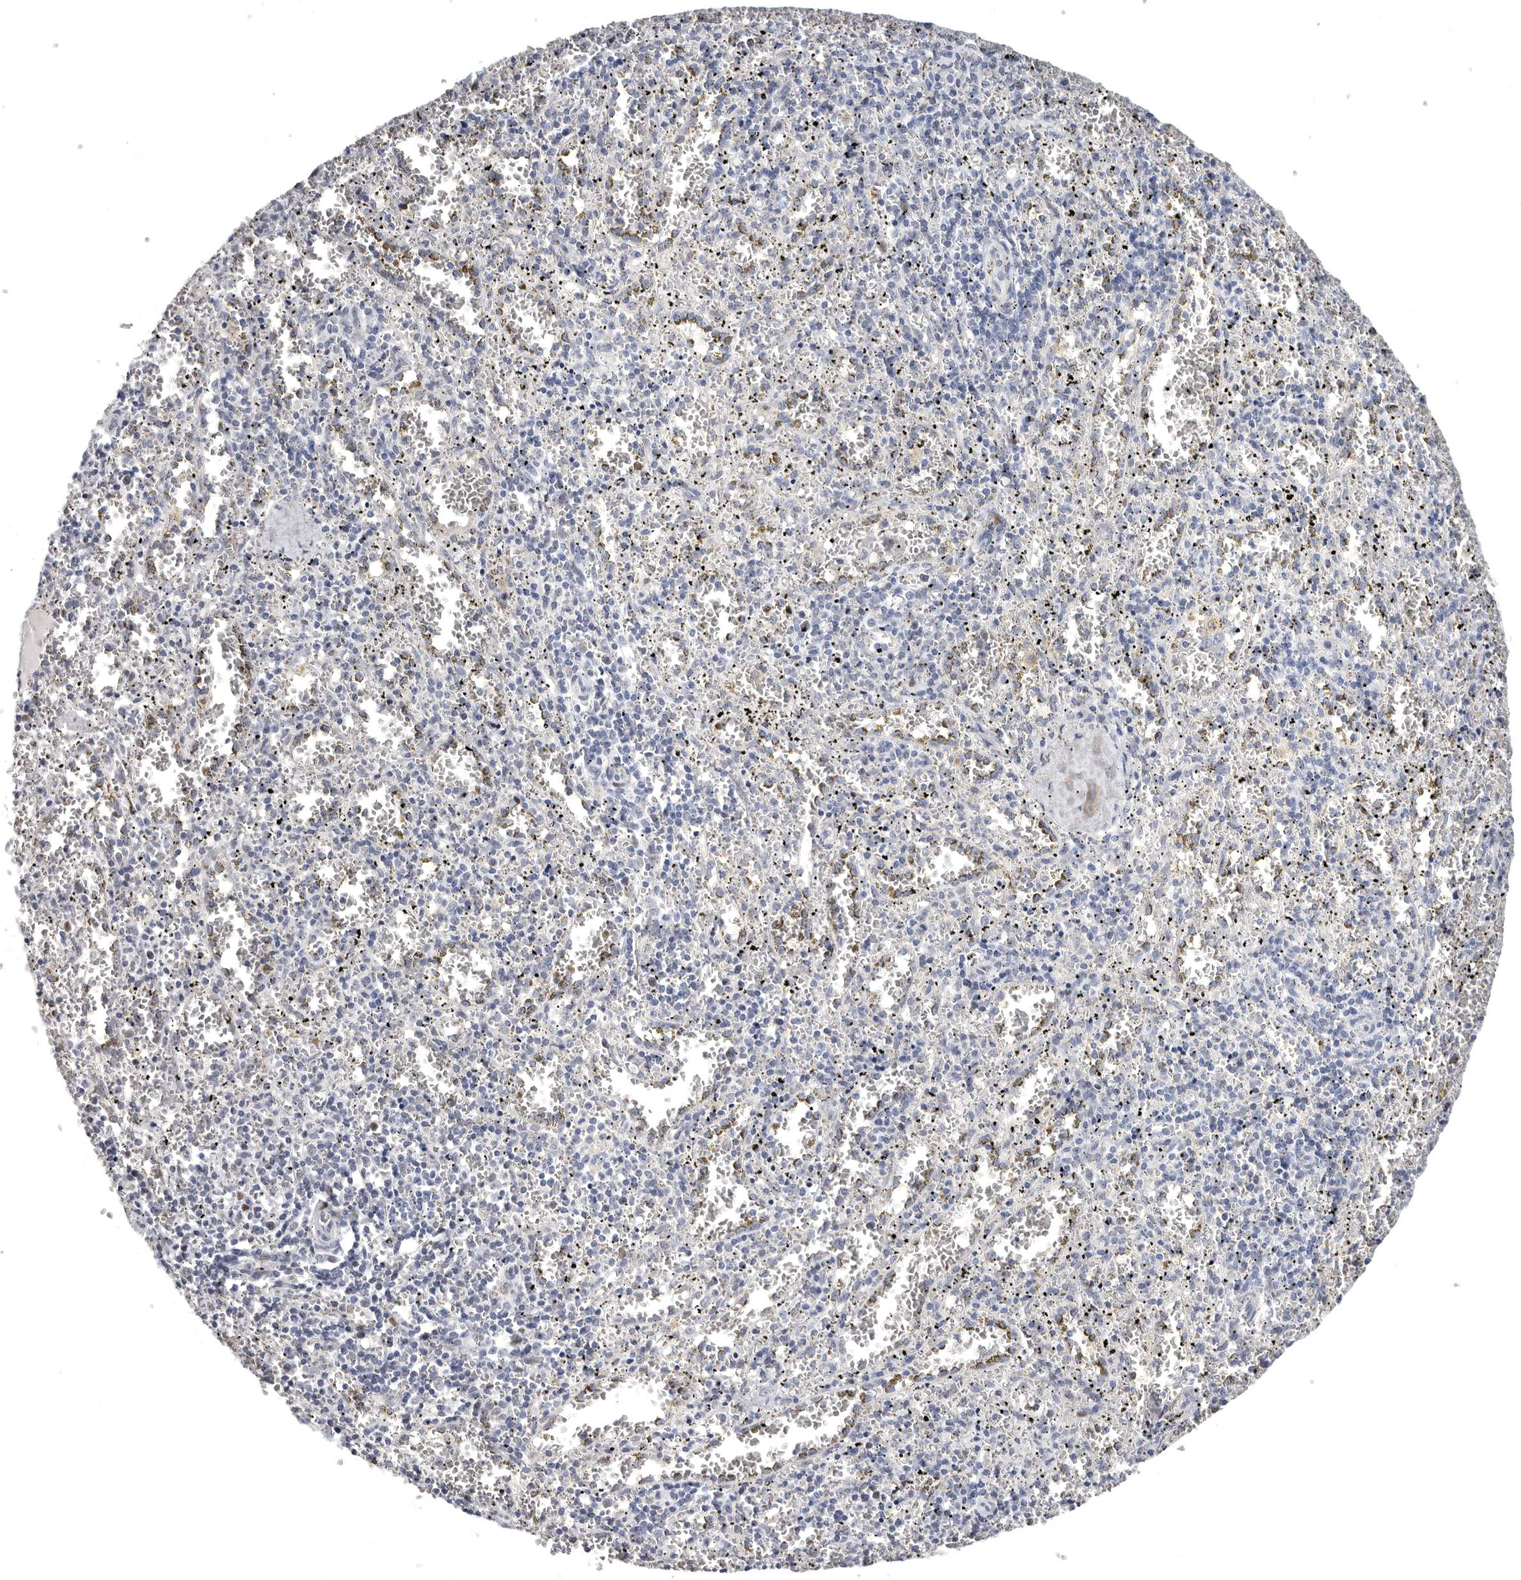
{"staining": {"intensity": "negative", "quantity": "none", "location": "none"}, "tissue": "spleen", "cell_type": "Cells in red pulp", "image_type": "normal", "snomed": [{"axis": "morphology", "description": "Normal tissue, NOS"}, {"axis": "topography", "description": "Spleen"}], "caption": "This is an IHC photomicrograph of benign spleen. There is no positivity in cells in red pulp.", "gene": "WRAP73", "patient": {"sex": "male", "age": 11}}